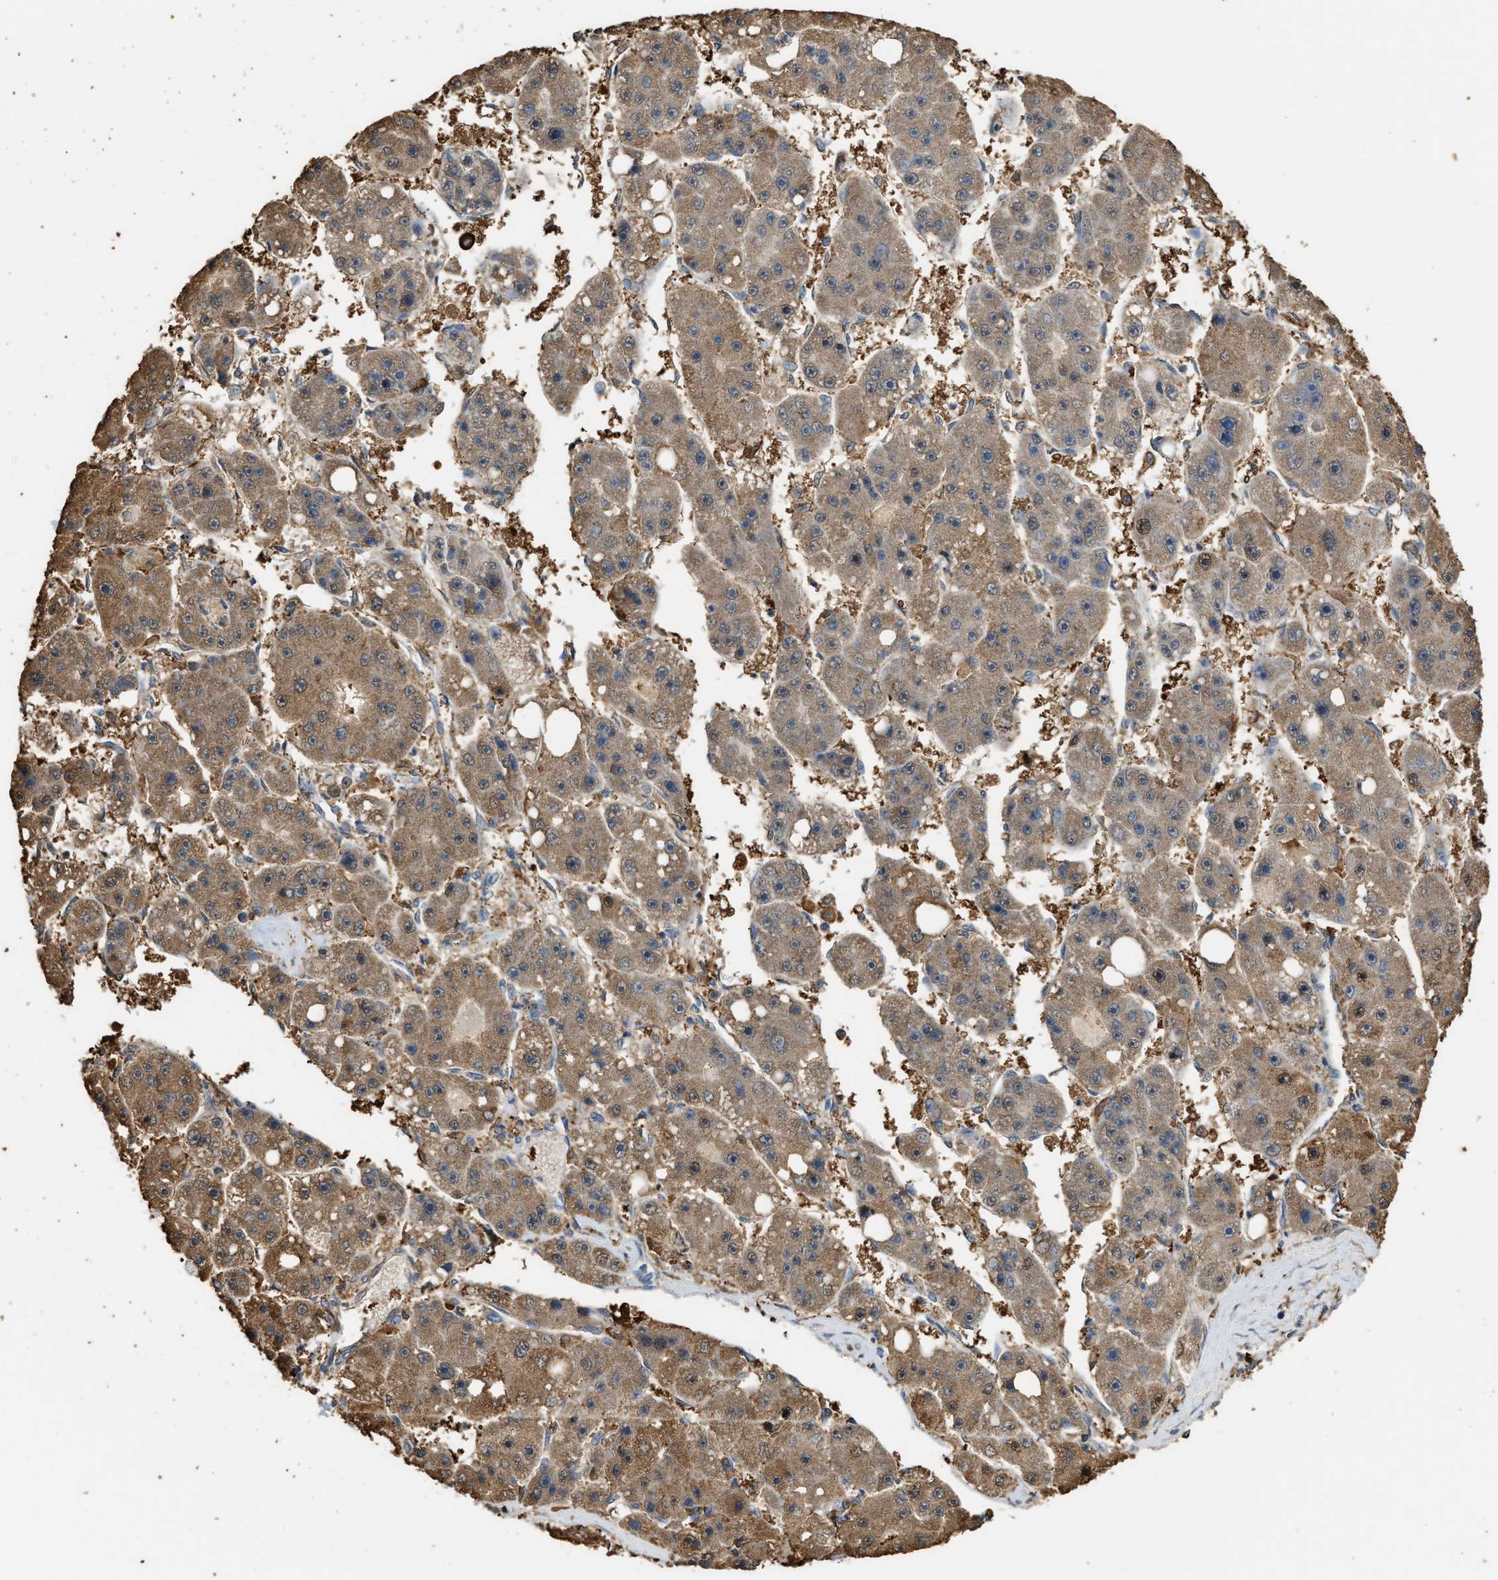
{"staining": {"intensity": "moderate", "quantity": ">75%", "location": "cytoplasmic/membranous"}, "tissue": "liver cancer", "cell_type": "Tumor cells", "image_type": "cancer", "snomed": [{"axis": "morphology", "description": "Carcinoma, Hepatocellular, NOS"}, {"axis": "topography", "description": "Liver"}], "caption": "The image displays immunohistochemical staining of hepatocellular carcinoma (liver). There is moderate cytoplasmic/membranous staining is identified in about >75% of tumor cells.", "gene": "GCN1", "patient": {"sex": "female", "age": 61}}